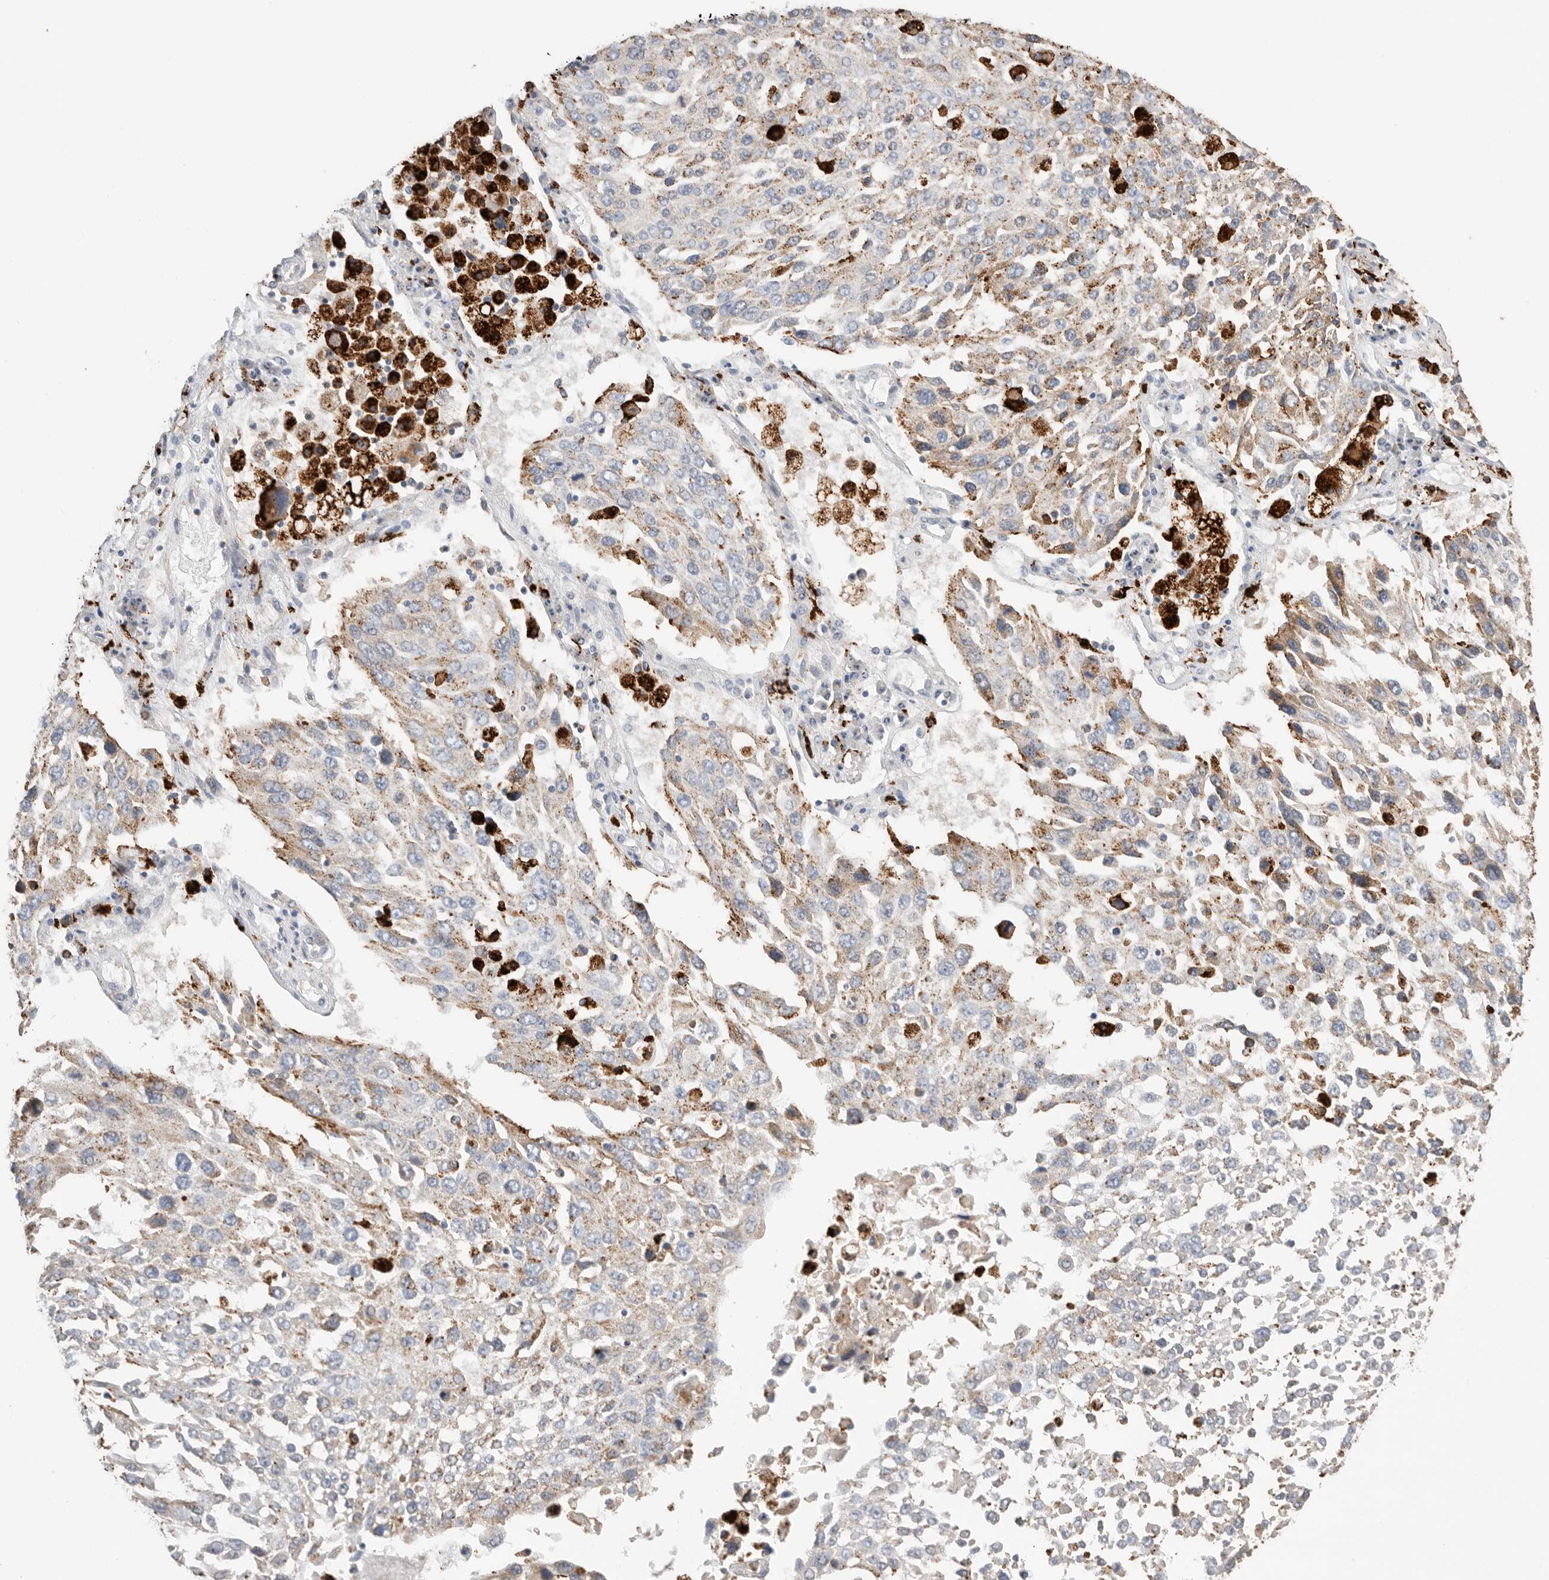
{"staining": {"intensity": "moderate", "quantity": "25%-75%", "location": "cytoplasmic/membranous"}, "tissue": "lung cancer", "cell_type": "Tumor cells", "image_type": "cancer", "snomed": [{"axis": "morphology", "description": "Squamous cell carcinoma, NOS"}, {"axis": "topography", "description": "Lung"}], "caption": "A photomicrograph of human lung cancer (squamous cell carcinoma) stained for a protein exhibits moderate cytoplasmic/membranous brown staining in tumor cells. (DAB (3,3'-diaminobenzidine) IHC, brown staining for protein, blue staining for nuclei).", "gene": "GGH", "patient": {"sex": "male", "age": 65}}